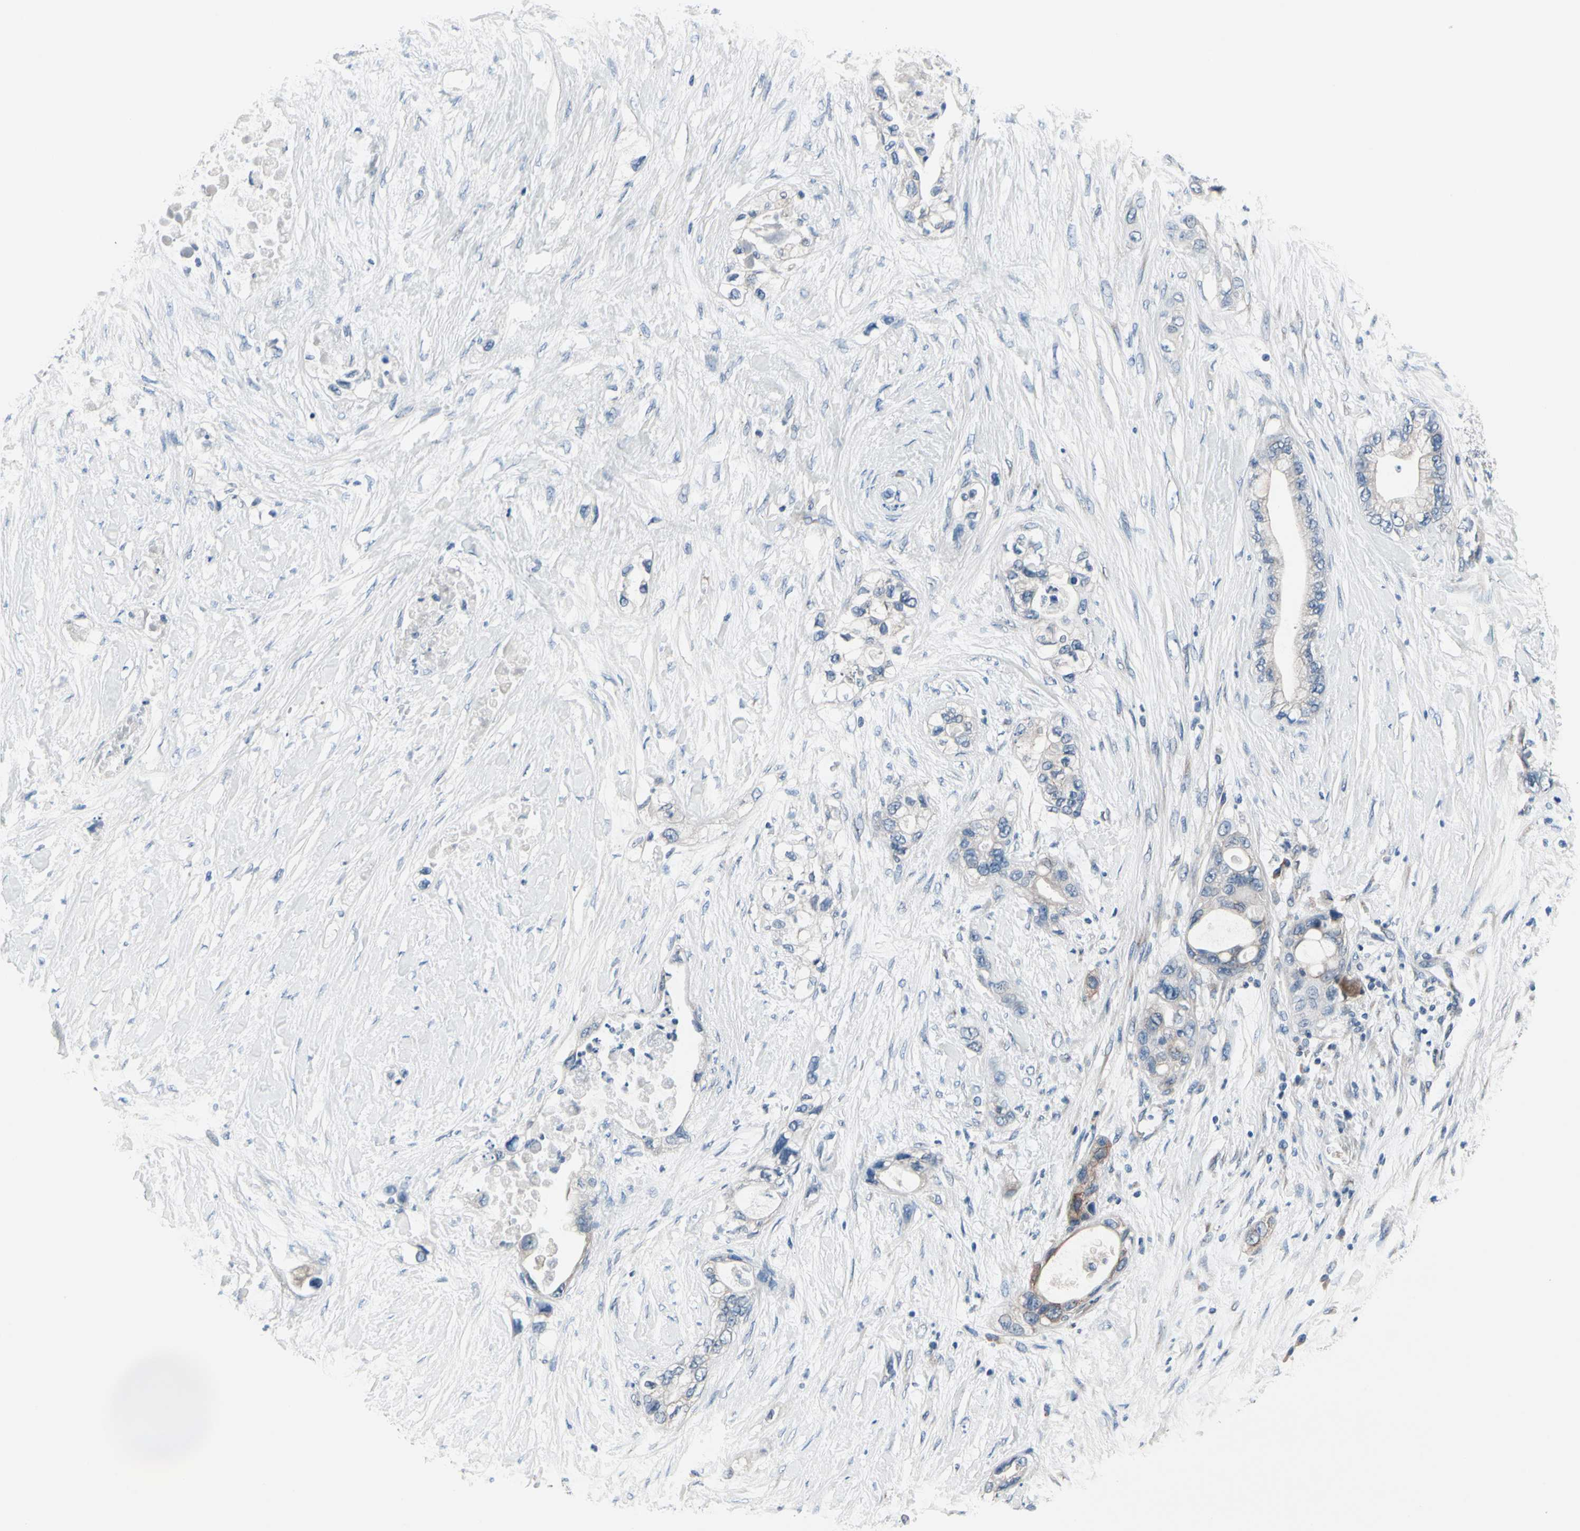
{"staining": {"intensity": "weak", "quantity": "<25%", "location": "cytoplasmic/membranous"}, "tissue": "pancreatic cancer", "cell_type": "Tumor cells", "image_type": "cancer", "snomed": [{"axis": "morphology", "description": "Adenocarcinoma, NOS"}, {"axis": "topography", "description": "Pancreas"}], "caption": "The micrograph displays no staining of tumor cells in pancreatic cancer (adenocarcinoma).", "gene": "PRKAR2B", "patient": {"sex": "female", "age": 70}}